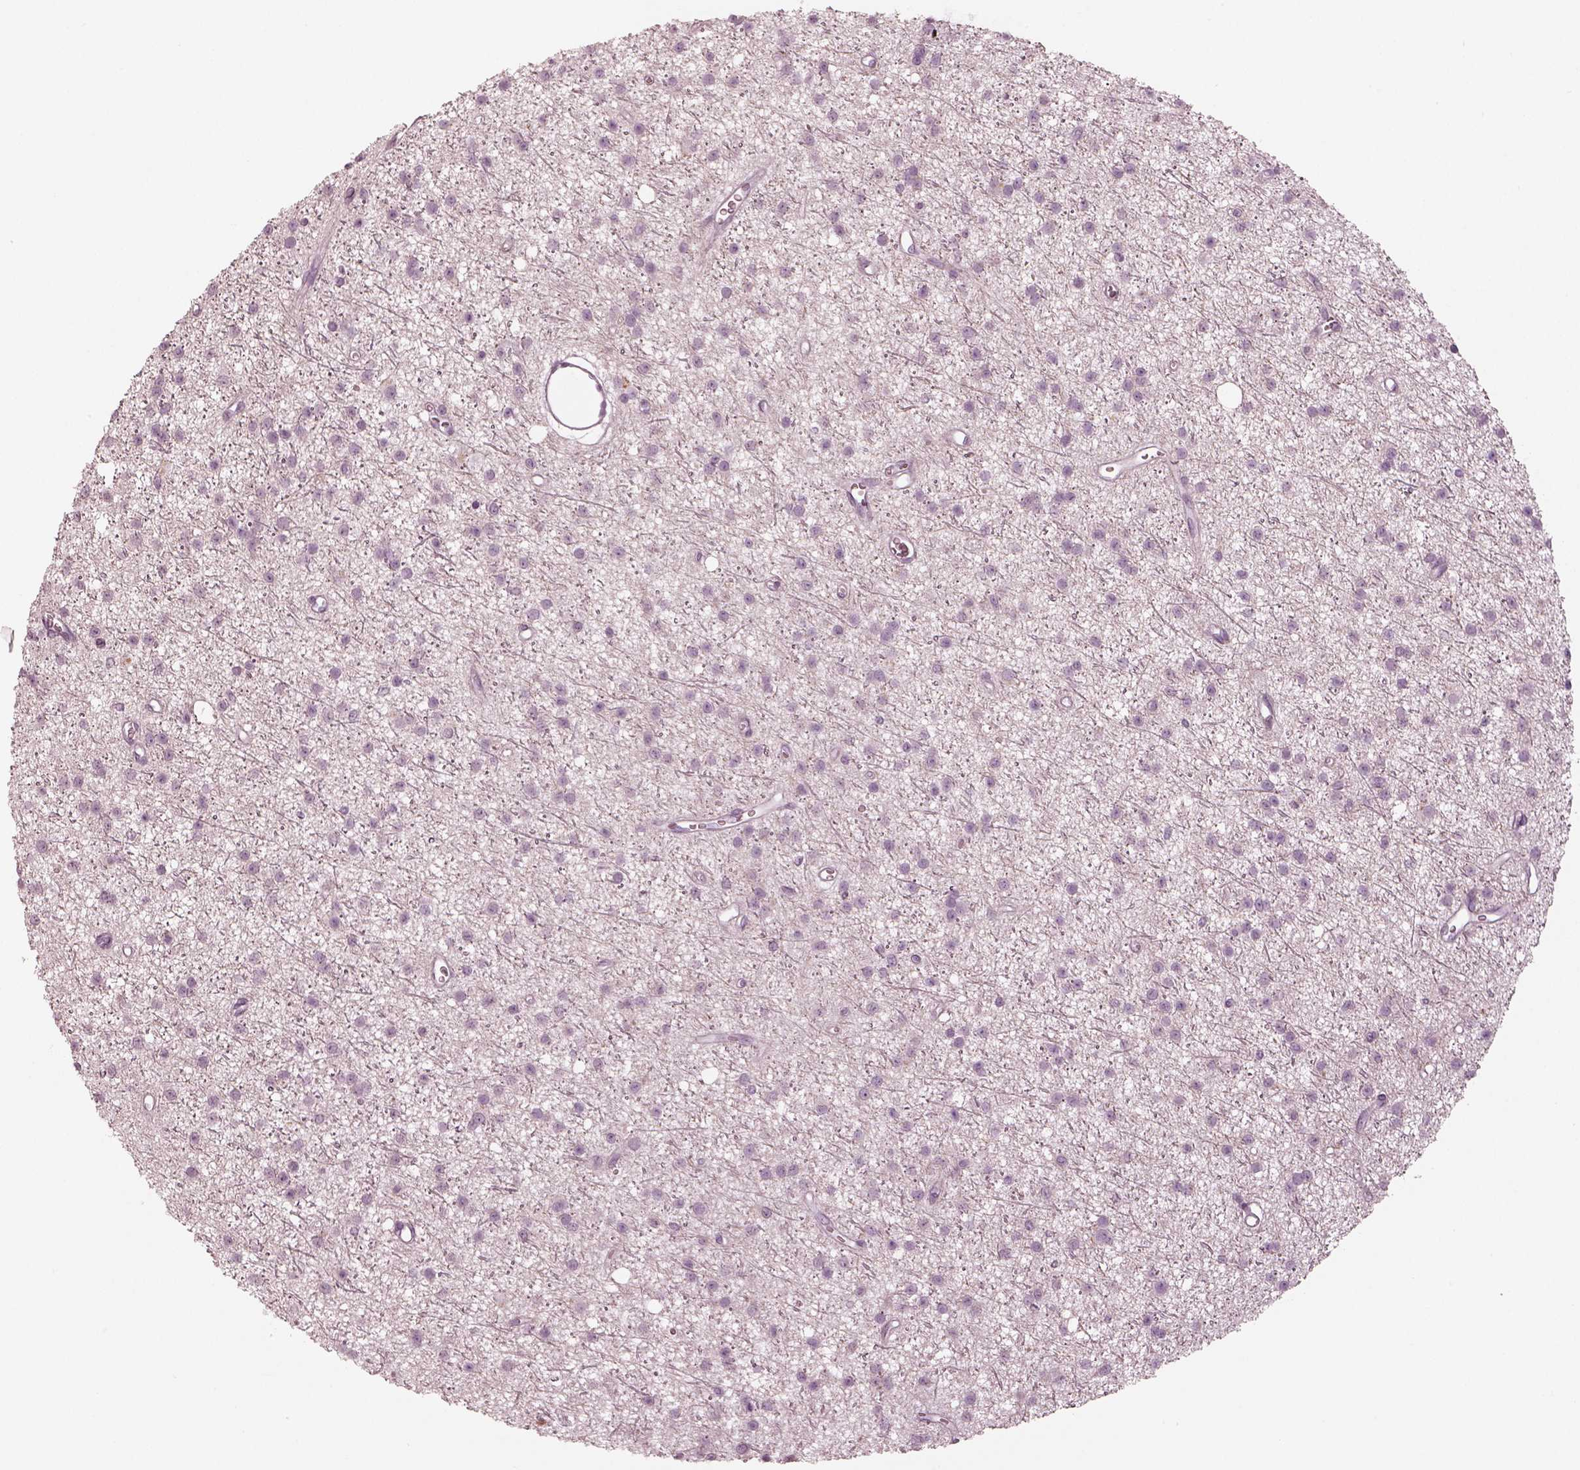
{"staining": {"intensity": "negative", "quantity": "none", "location": "none"}, "tissue": "glioma", "cell_type": "Tumor cells", "image_type": "cancer", "snomed": [{"axis": "morphology", "description": "Glioma, malignant, Low grade"}, {"axis": "topography", "description": "Brain"}], "caption": "Immunohistochemistry photomicrograph of human glioma stained for a protein (brown), which demonstrates no staining in tumor cells.", "gene": "OPN4", "patient": {"sex": "male", "age": 27}}